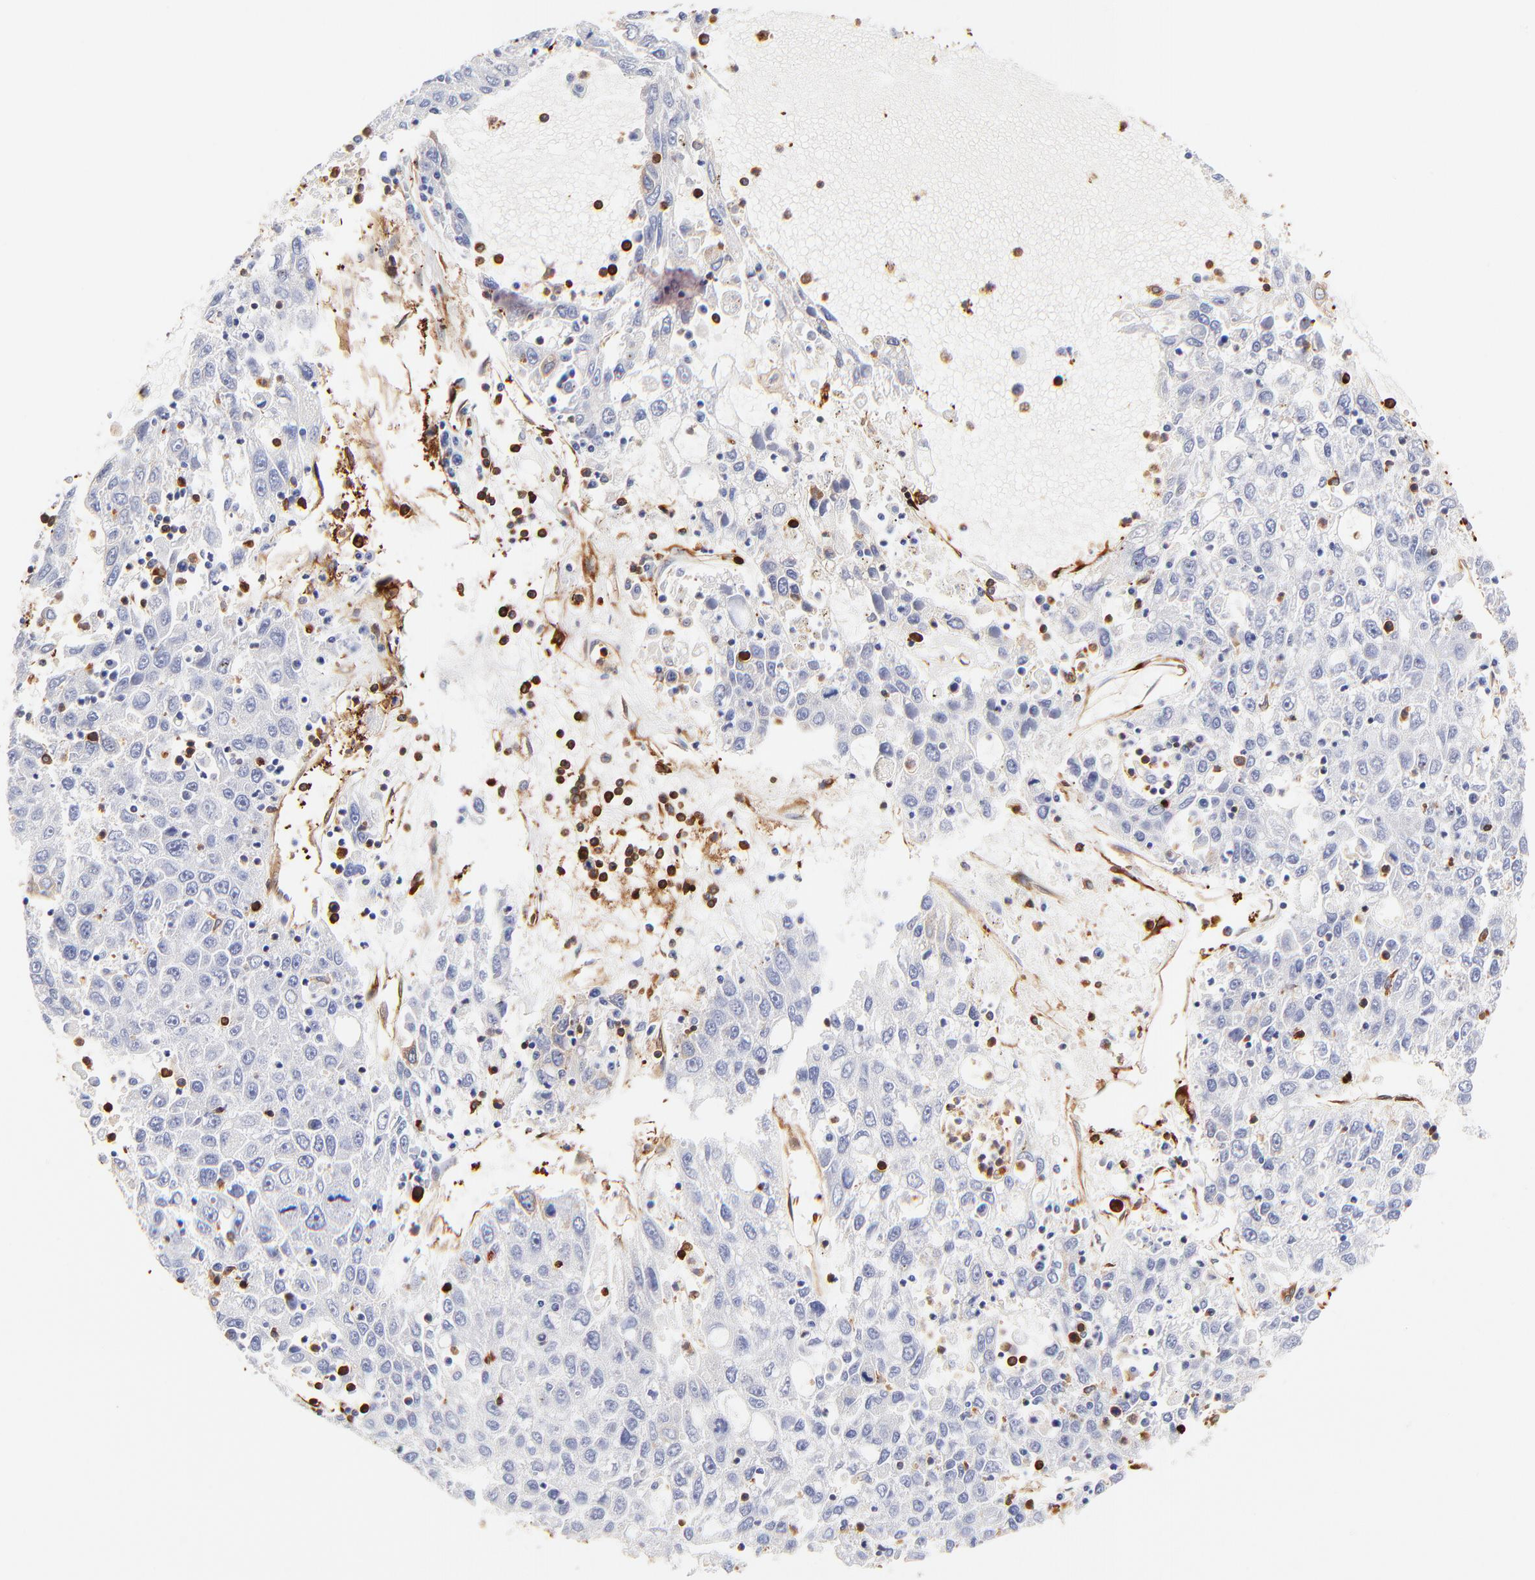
{"staining": {"intensity": "negative", "quantity": "none", "location": "none"}, "tissue": "liver cancer", "cell_type": "Tumor cells", "image_type": "cancer", "snomed": [{"axis": "morphology", "description": "Carcinoma, Hepatocellular, NOS"}, {"axis": "topography", "description": "Liver"}], "caption": "DAB immunohistochemical staining of human liver cancer (hepatocellular carcinoma) reveals no significant expression in tumor cells.", "gene": "FLNA", "patient": {"sex": "male", "age": 49}}